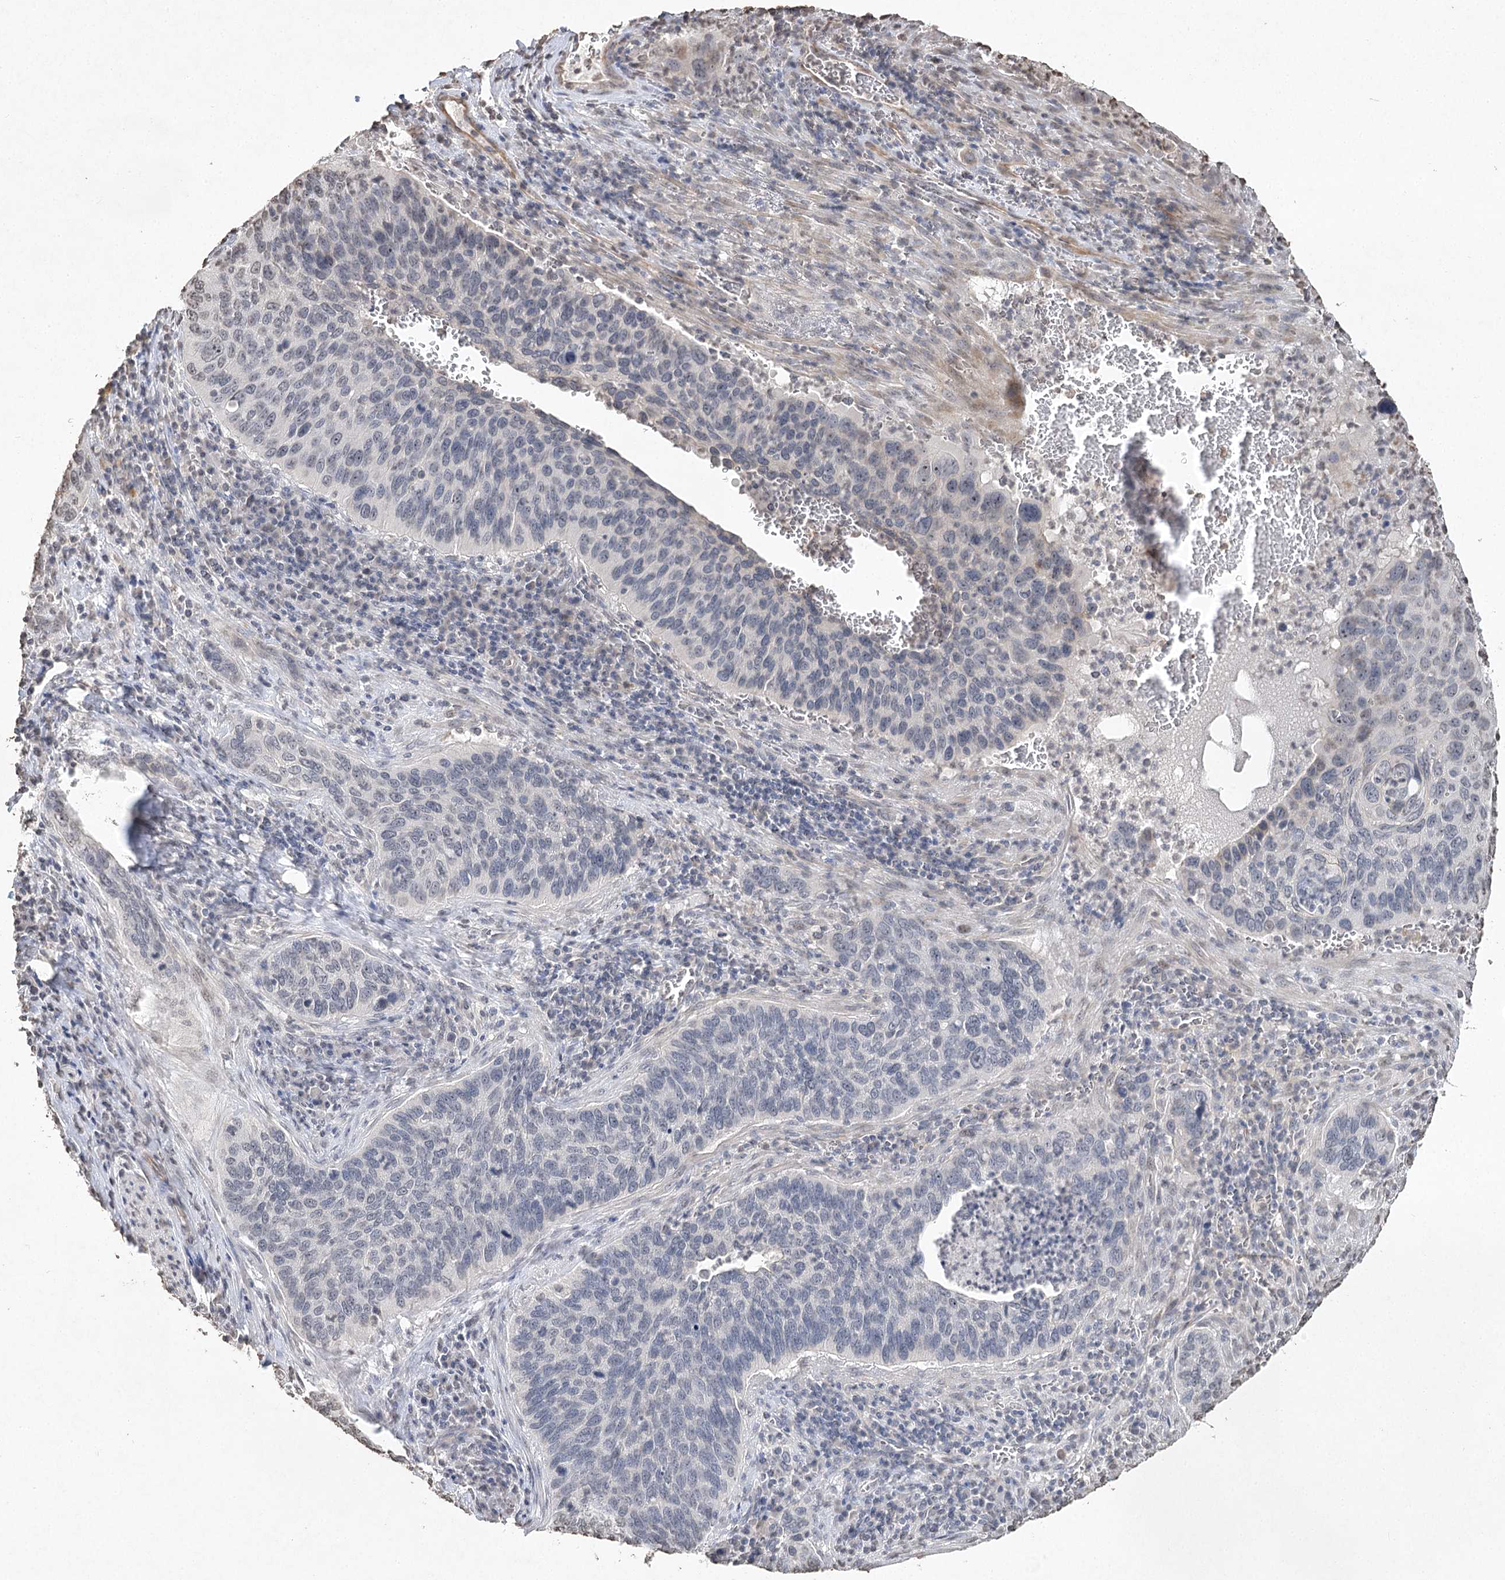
{"staining": {"intensity": "negative", "quantity": "none", "location": "none"}, "tissue": "cervical cancer", "cell_type": "Tumor cells", "image_type": "cancer", "snomed": [{"axis": "morphology", "description": "Squamous cell carcinoma, NOS"}, {"axis": "topography", "description": "Cervix"}], "caption": "Squamous cell carcinoma (cervical) was stained to show a protein in brown. There is no significant staining in tumor cells.", "gene": "DMXL1", "patient": {"sex": "female", "age": 53}}